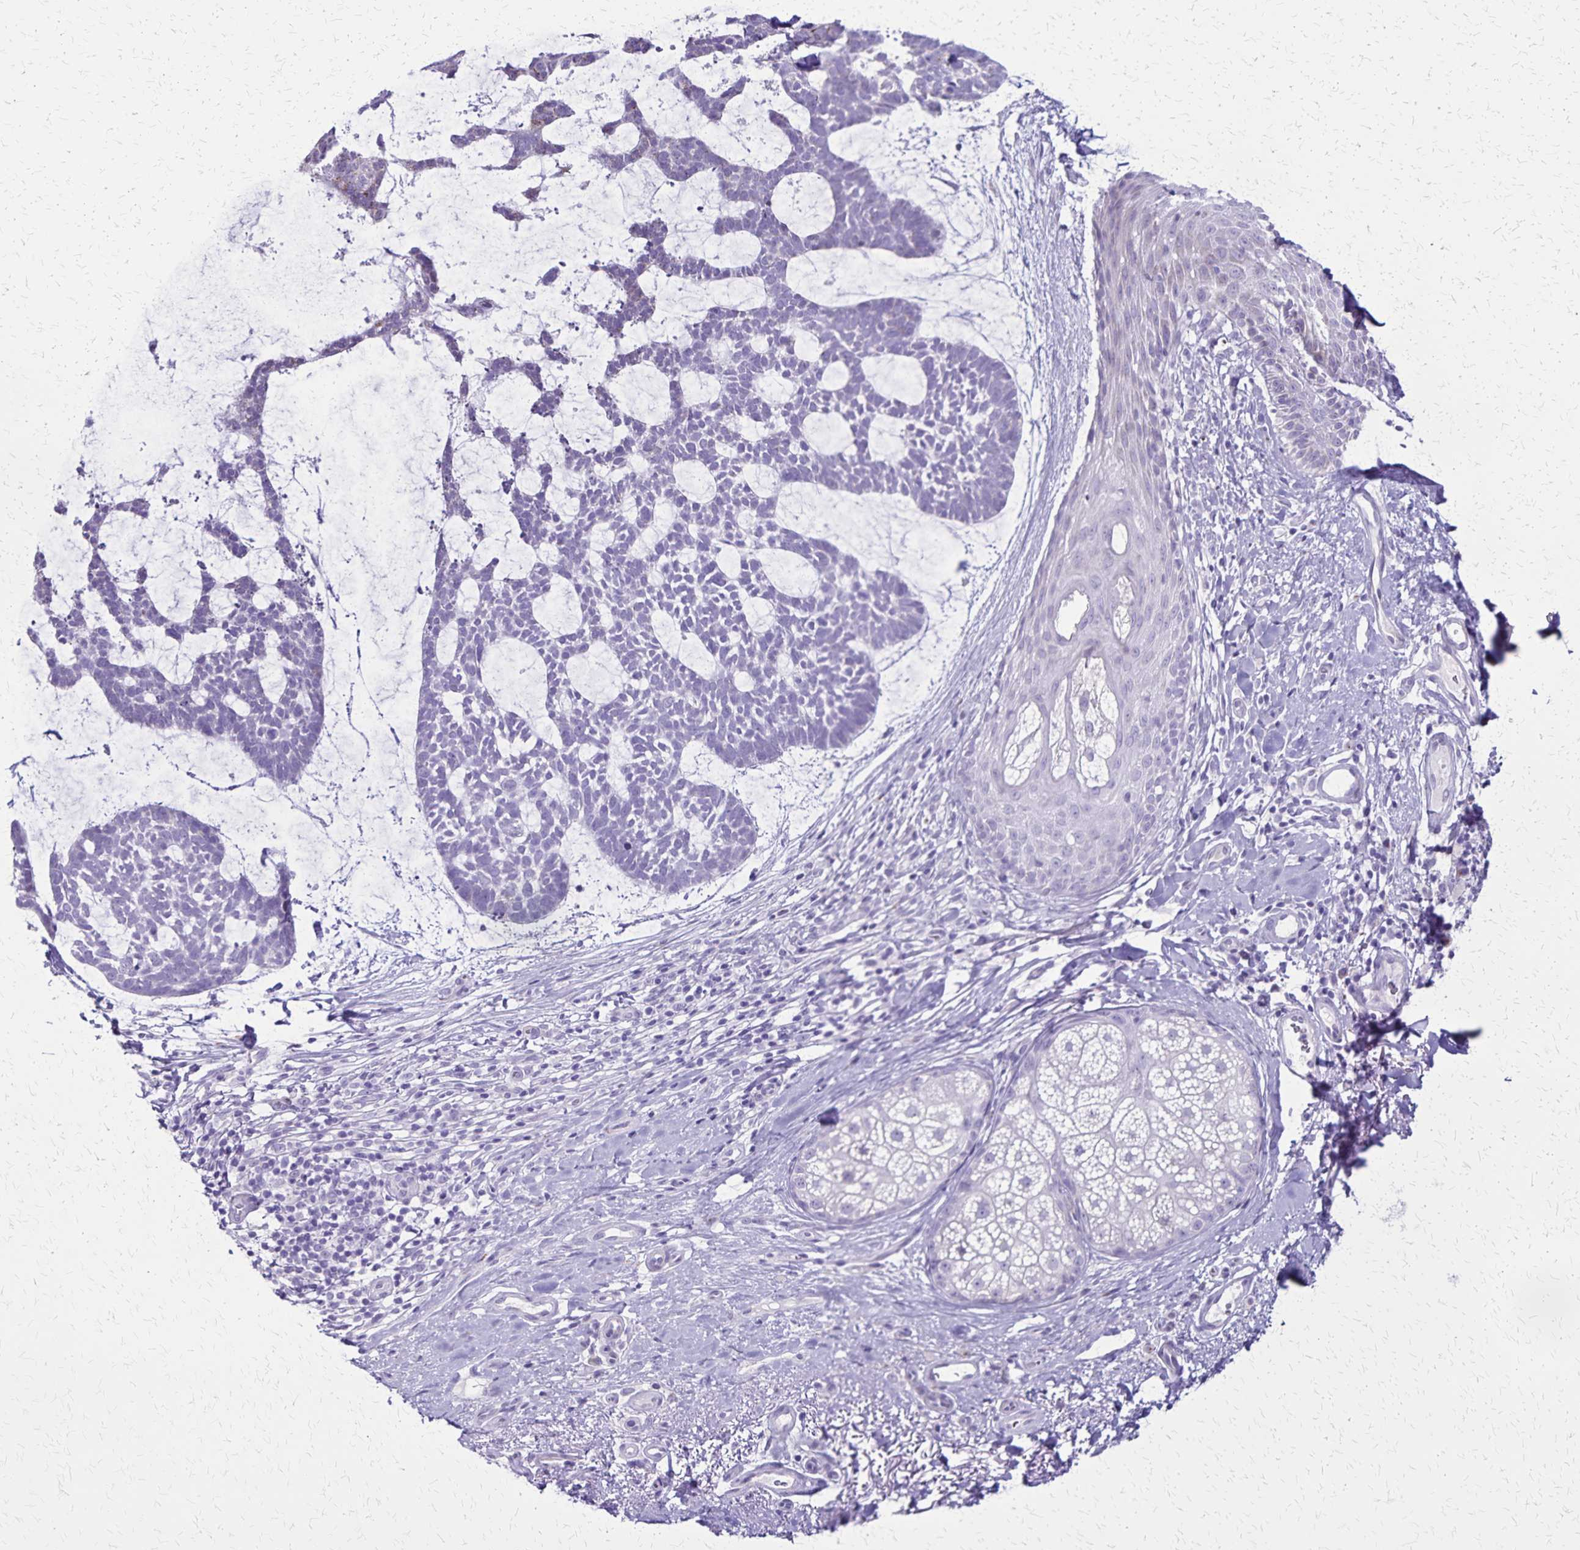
{"staining": {"intensity": "negative", "quantity": "none", "location": "none"}, "tissue": "skin cancer", "cell_type": "Tumor cells", "image_type": "cancer", "snomed": [{"axis": "morphology", "description": "Basal cell carcinoma"}, {"axis": "topography", "description": "Skin"}], "caption": "This is a micrograph of immunohistochemistry staining of skin basal cell carcinoma, which shows no positivity in tumor cells. The staining is performed using DAB brown chromogen with nuclei counter-stained in using hematoxylin.", "gene": "OR51B5", "patient": {"sex": "male", "age": 64}}